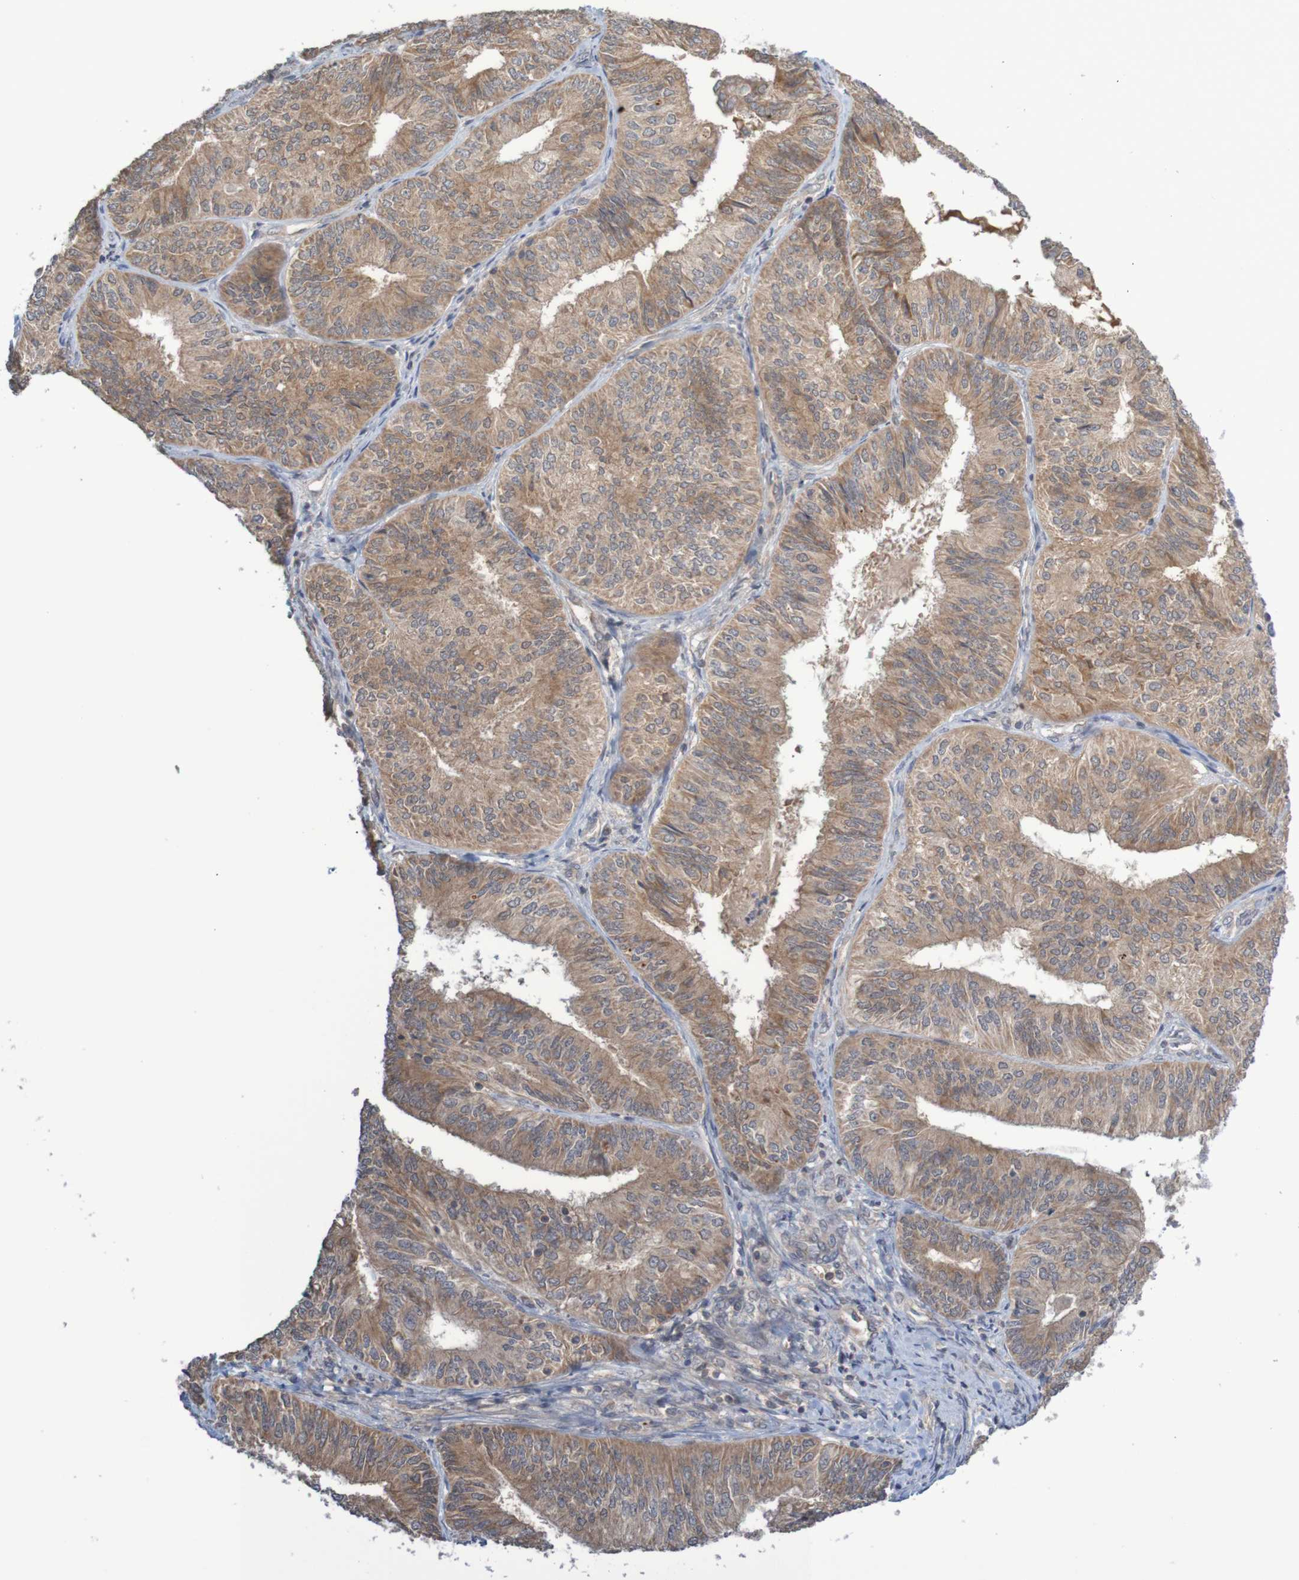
{"staining": {"intensity": "moderate", "quantity": ">75%", "location": "cytoplasmic/membranous"}, "tissue": "endometrial cancer", "cell_type": "Tumor cells", "image_type": "cancer", "snomed": [{"axis": "morphology", "description": "Adenocarcinoma, NOS"}, {"axis": "topography", "description": "Endometrium"}], "caption": "Immunohistochemistry (IHC) of endometrial adenocarcinoma exhibits medium levels of moderate cytoplasmic/membranous positivity in about >75% of tumor cells.", "gene": "ANKK1", "patient": {"sex": "female", "age": 58}}